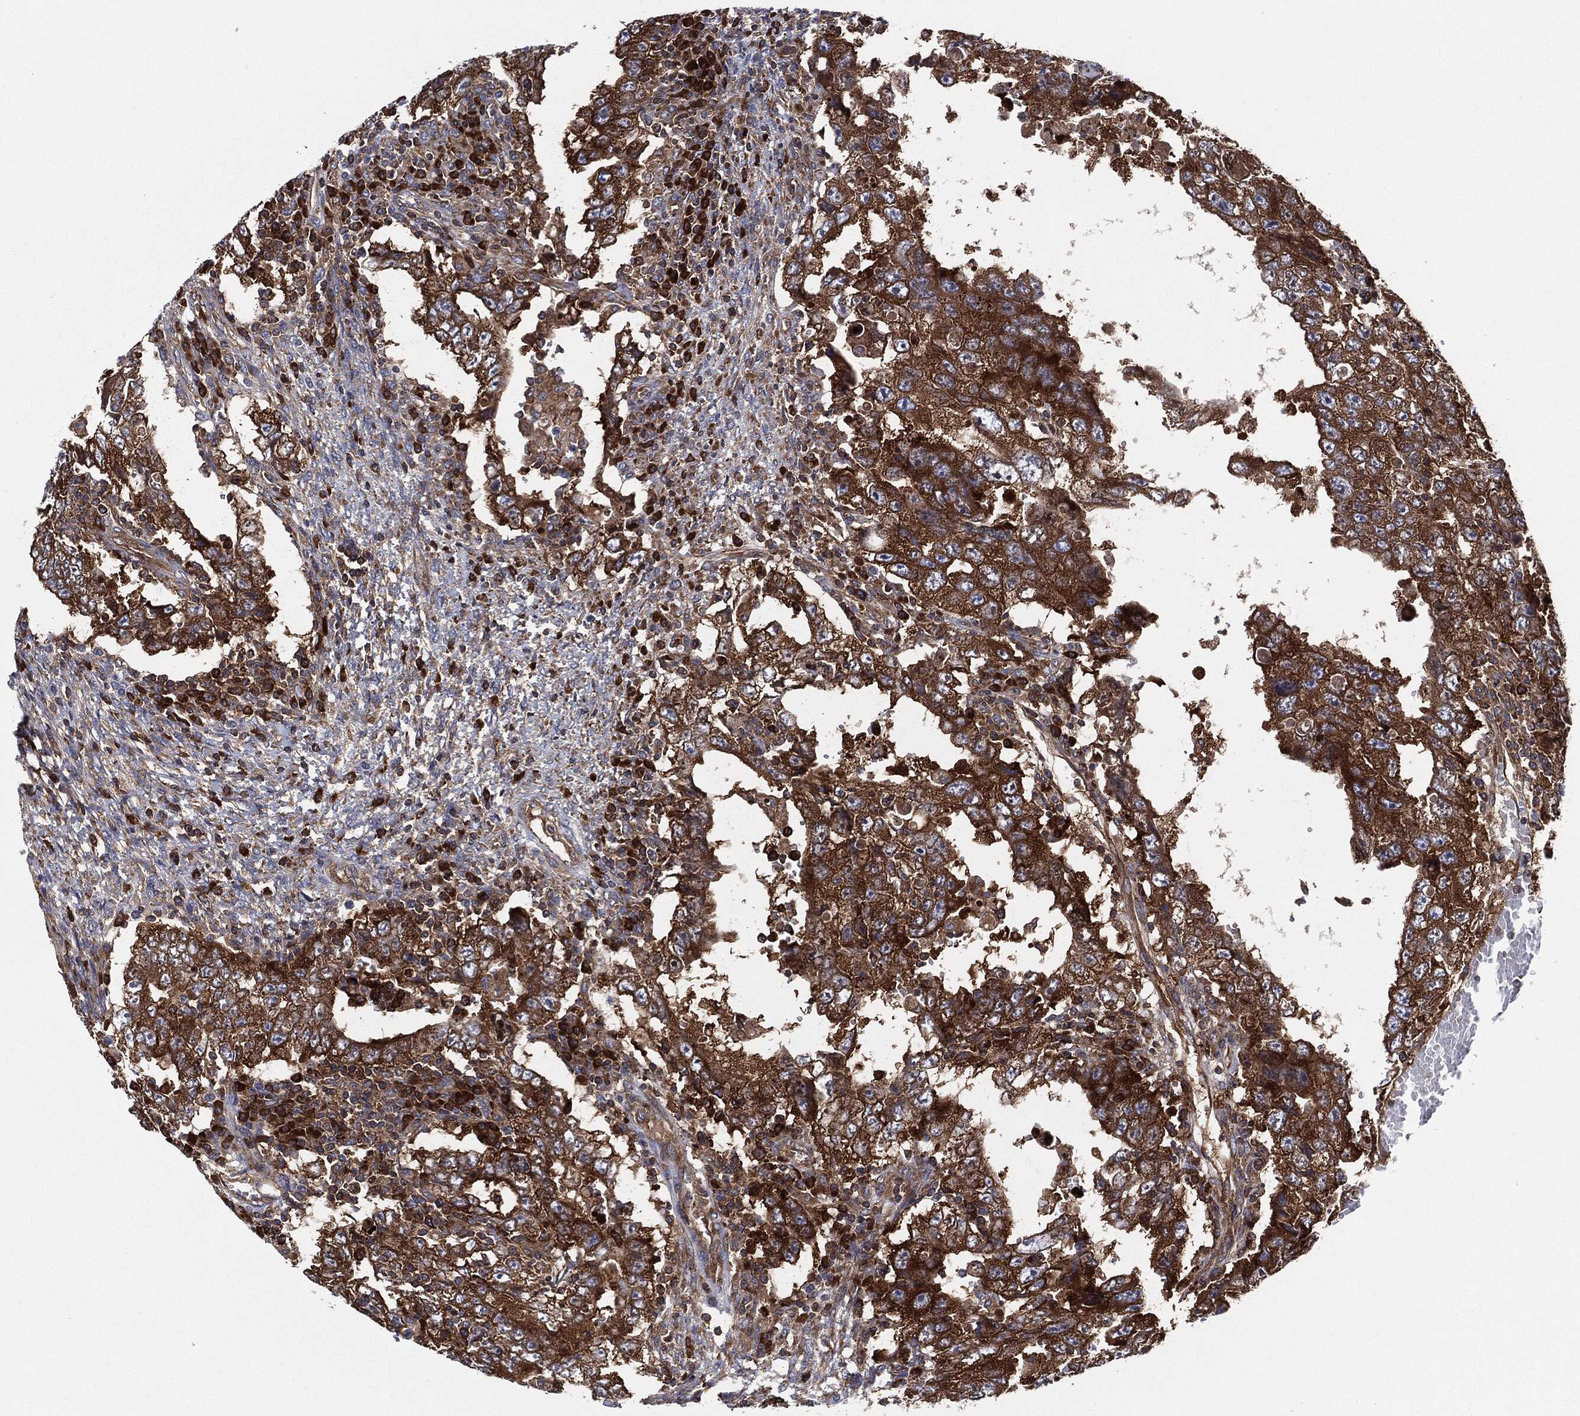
{"staining": {"intensity": "strong", "quantity": ">75%", "location": "cytoplasmic/membranous"}, "tissue": "testis cancer", "cell_type": "Tumor cells", "image_type": "cancer", "snomed": [{"axis": "morphology", "description": "Carcinoma, Embryonal, NOS"}, {"axis": "topography", "description": "Testis"}], "caption": "An immunohistochemistry (IHC) micrograph of neoplastic tissue is shown. Protein staining in brown labels strong cytoplasmic/membranous positivity in testis embryonal carcinoma within tumor cells.", "gene": "EIF2S2", "patient": {"sex": "male", "age": 26}}